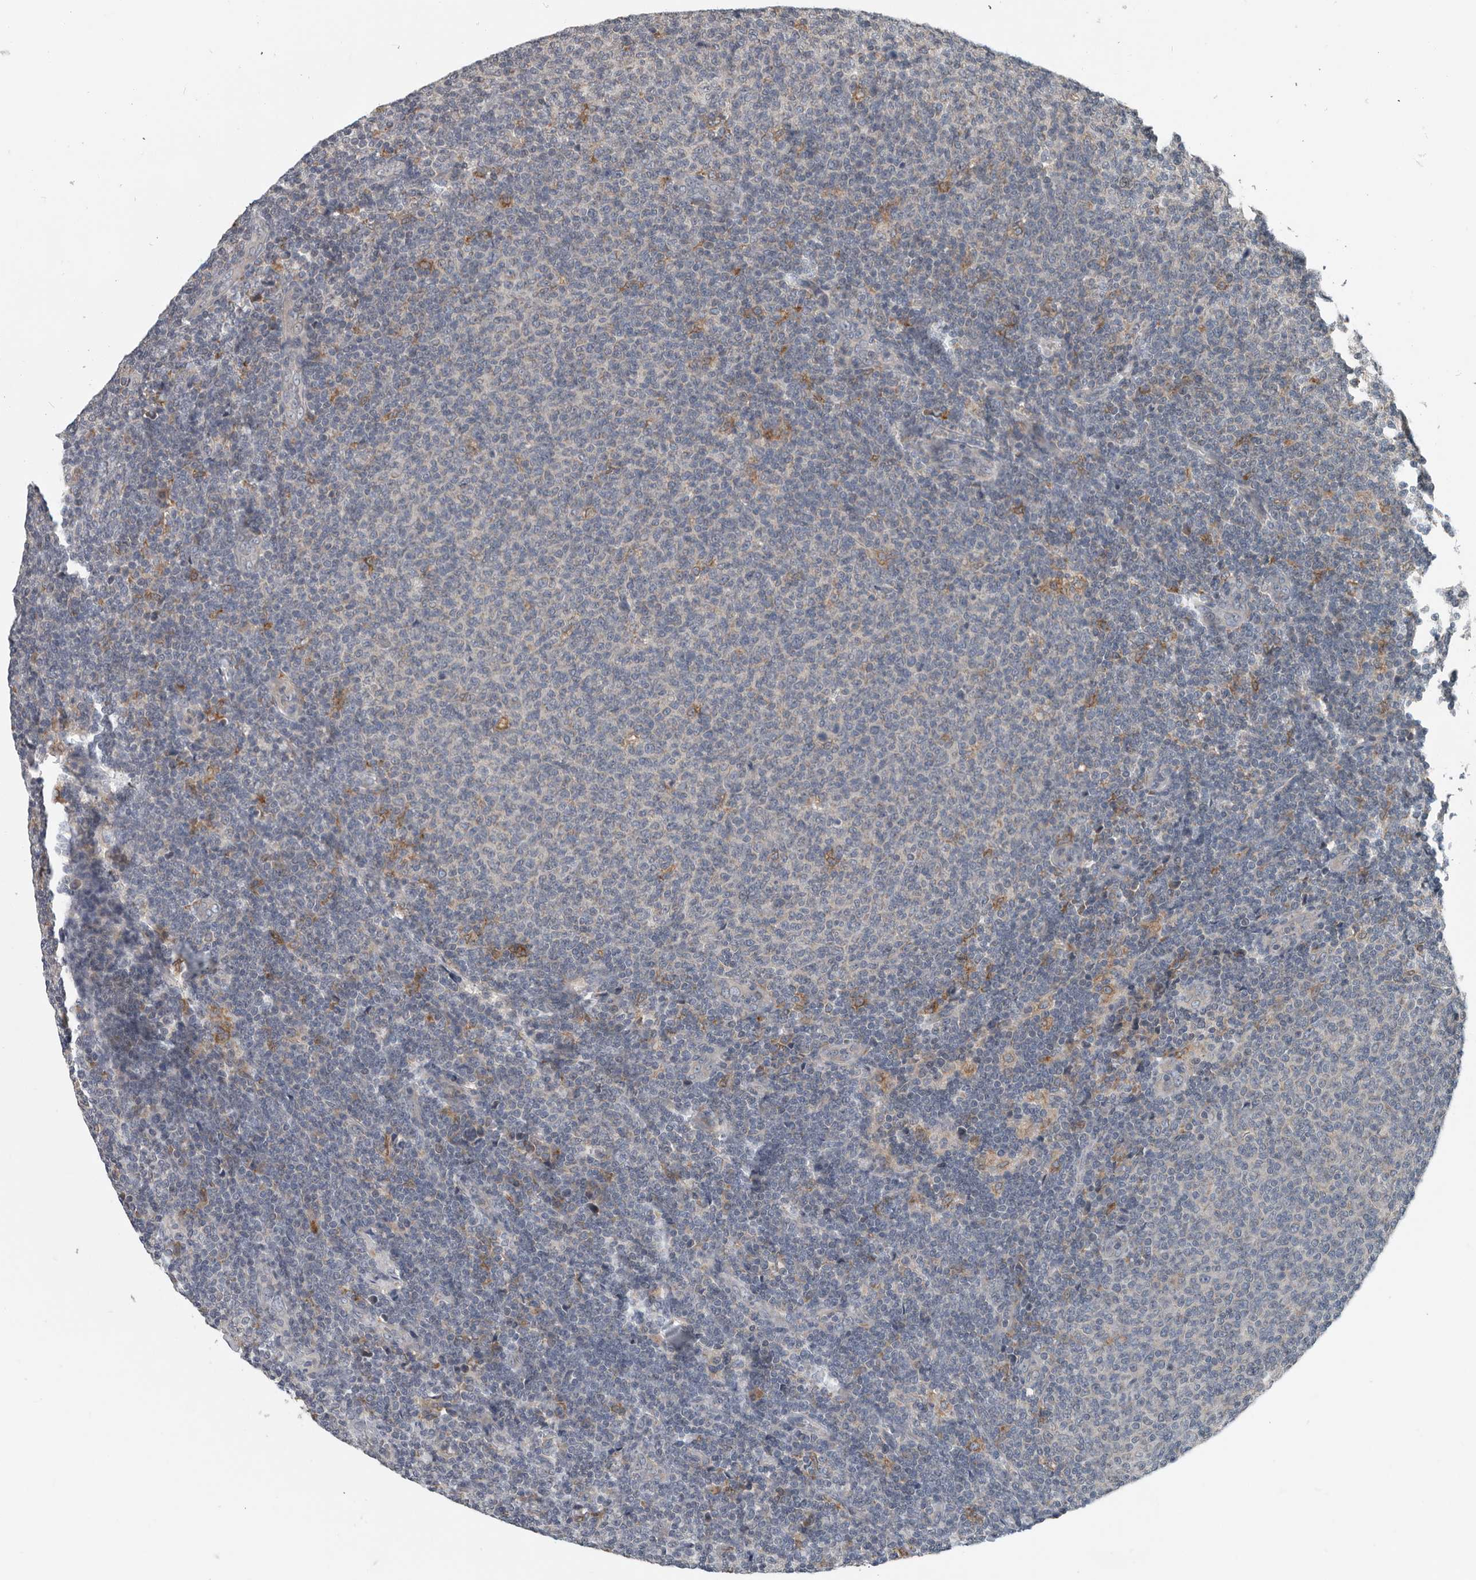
{"staining": {"intensity": "negative", "quantity": "none", "location": "none"}, "tissue": "lymphoma", "cell_type": "Tumor cells", "image_type": "cancer", "snomed": [{"axis": "morphology", "description": "Malignant lymphoma, non-Hodgkin's type, Low grade"}, {"axis": "topography", "description": "Lymph node"}], "caption": "Tumor cells are negative for brown protein staining in low-grade malignant lymphoma, non-Hodgkin's type. (DAB IHC, high magnification).", "gene": "TMEM199", "patient": {"sex": "male", "age": 66}}